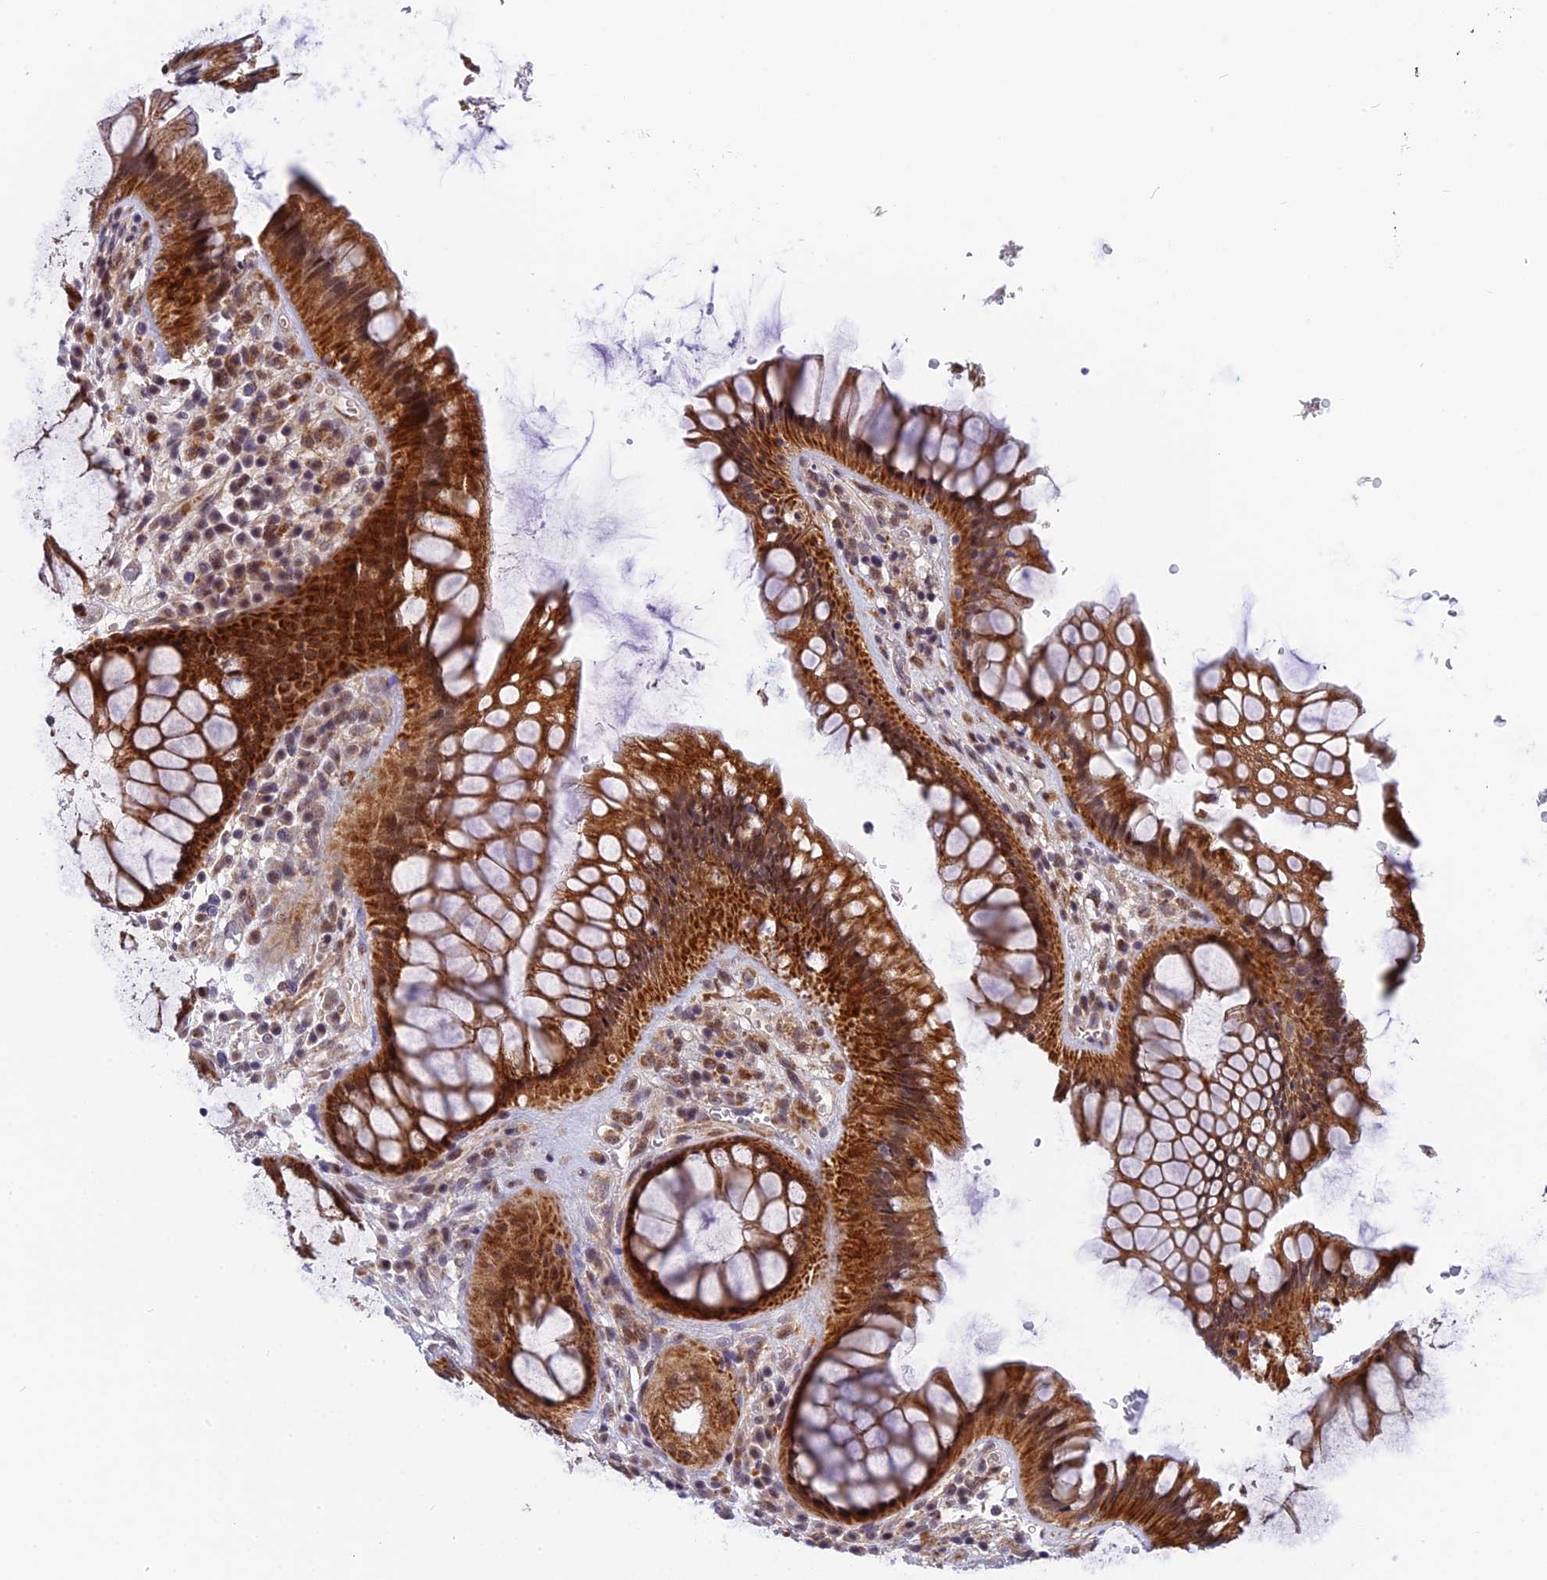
{"staining": {"intensity": "strong", "quantity": ">75%", "location": "cytoplasmic/membranous,nuclear"}, "tissue": "rectum", "cell_type": "Glandular cells", "image_type": "normal", "snomed": [{"axis": "morphology", "description": "Normal tissue, NOS"}, {"axis": "topography", "description": "Rectum"}], "caption": "Protein staining exhibits strong cytoplasmic/membranous,nuclear expression in about >75% of glandular cells in unremarkable rectum.", "gene": "CMC1", "patient": {"sex": "male", "age": 51}}